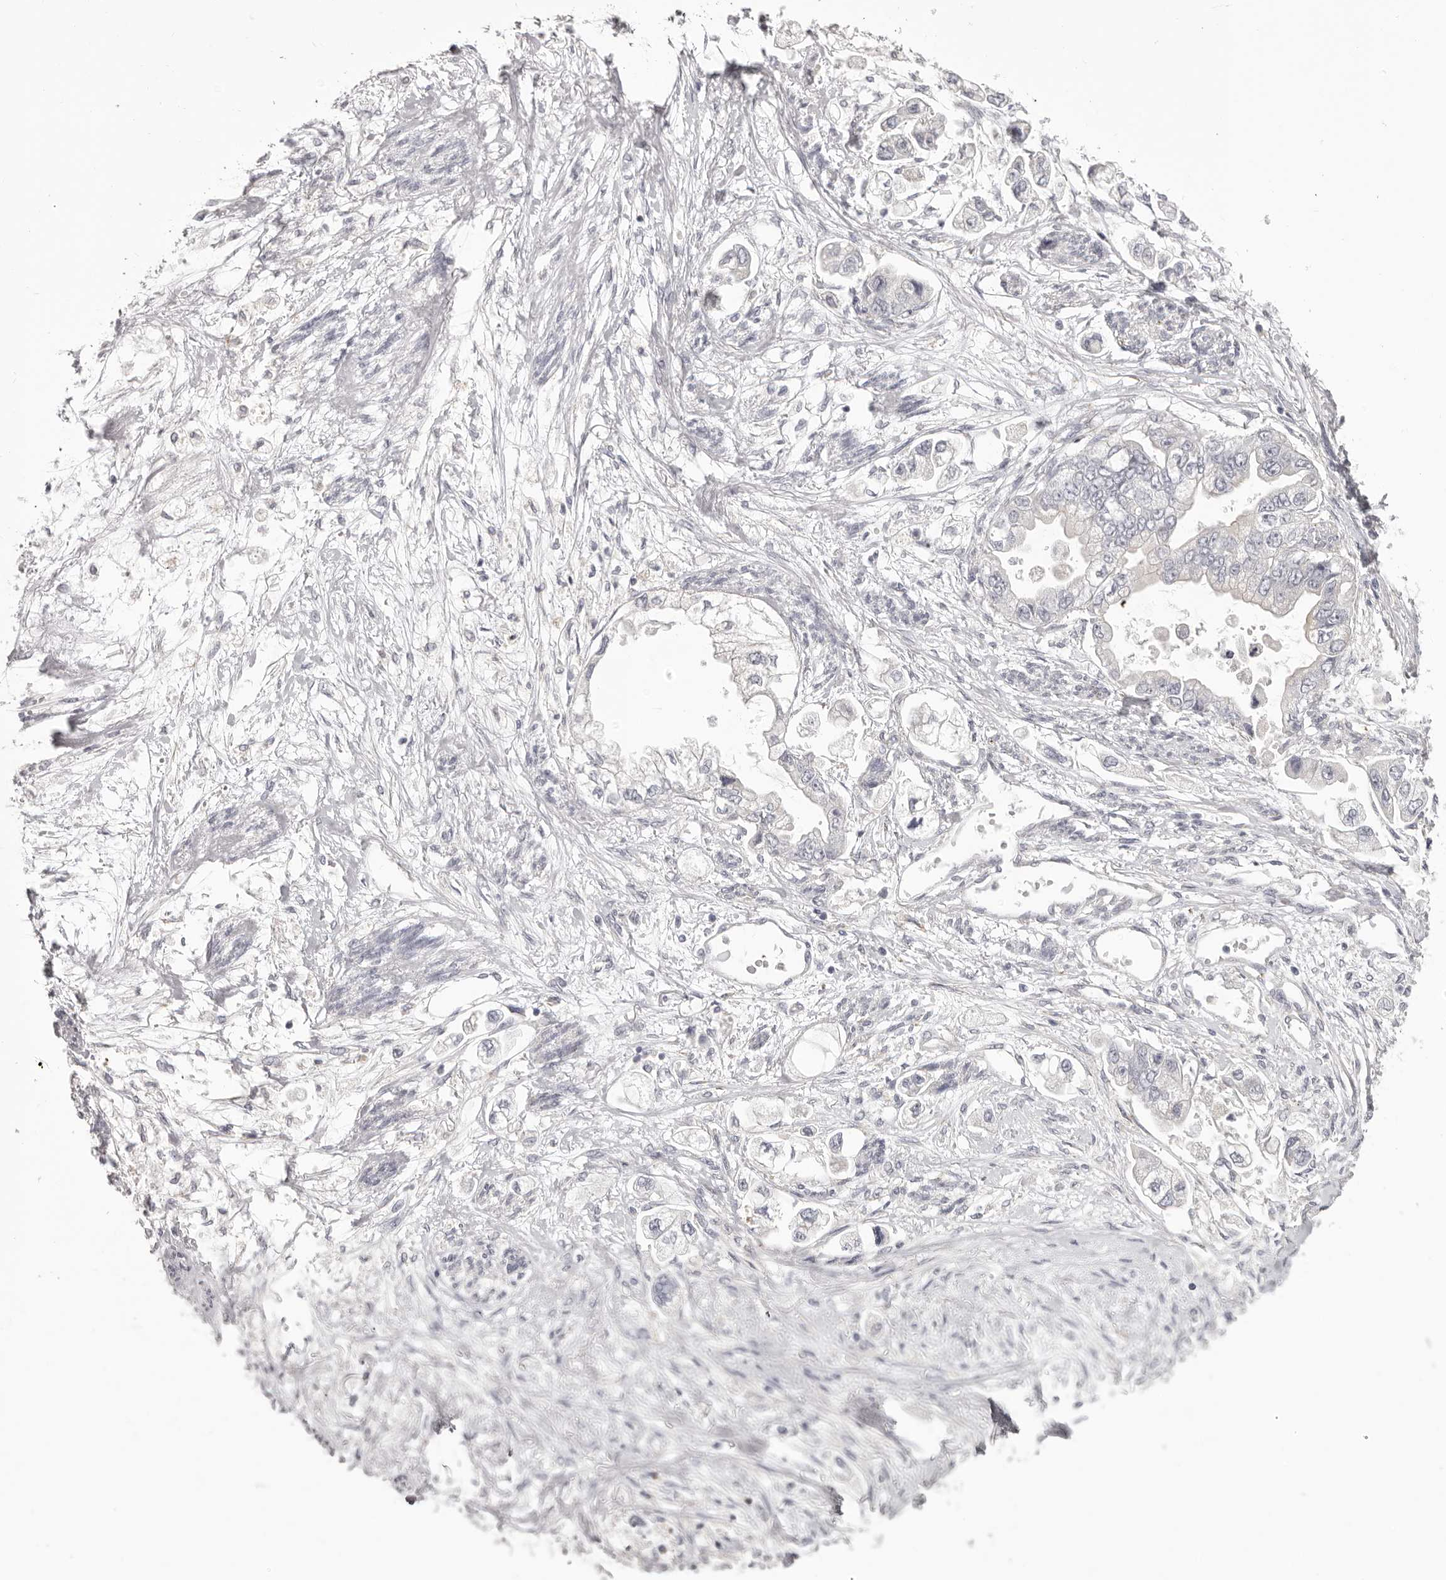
{"staining": {"intensity": "negative", "quantity": "none", "location": "none"}, "tissue": "stomach cancer", "cell_type": "Tumor cells", "image_type": "cancer", "snomed": [{"axis": "morphology", "description": "Adenocarcinoma, NOS"}, {"axis": "topography", "description": "Stomach"}], "caption": "Immunohistochemistry (IHC) photomicrograph of neoplastic tissue: human stomach cancer (adenocarcinoma) stained with DAB (3,3'-diaminobenzidine) shows no significant protein staining in tumor cells.", "gene": "OTUD3", "patient": {"sex": "male", "age": 62}}